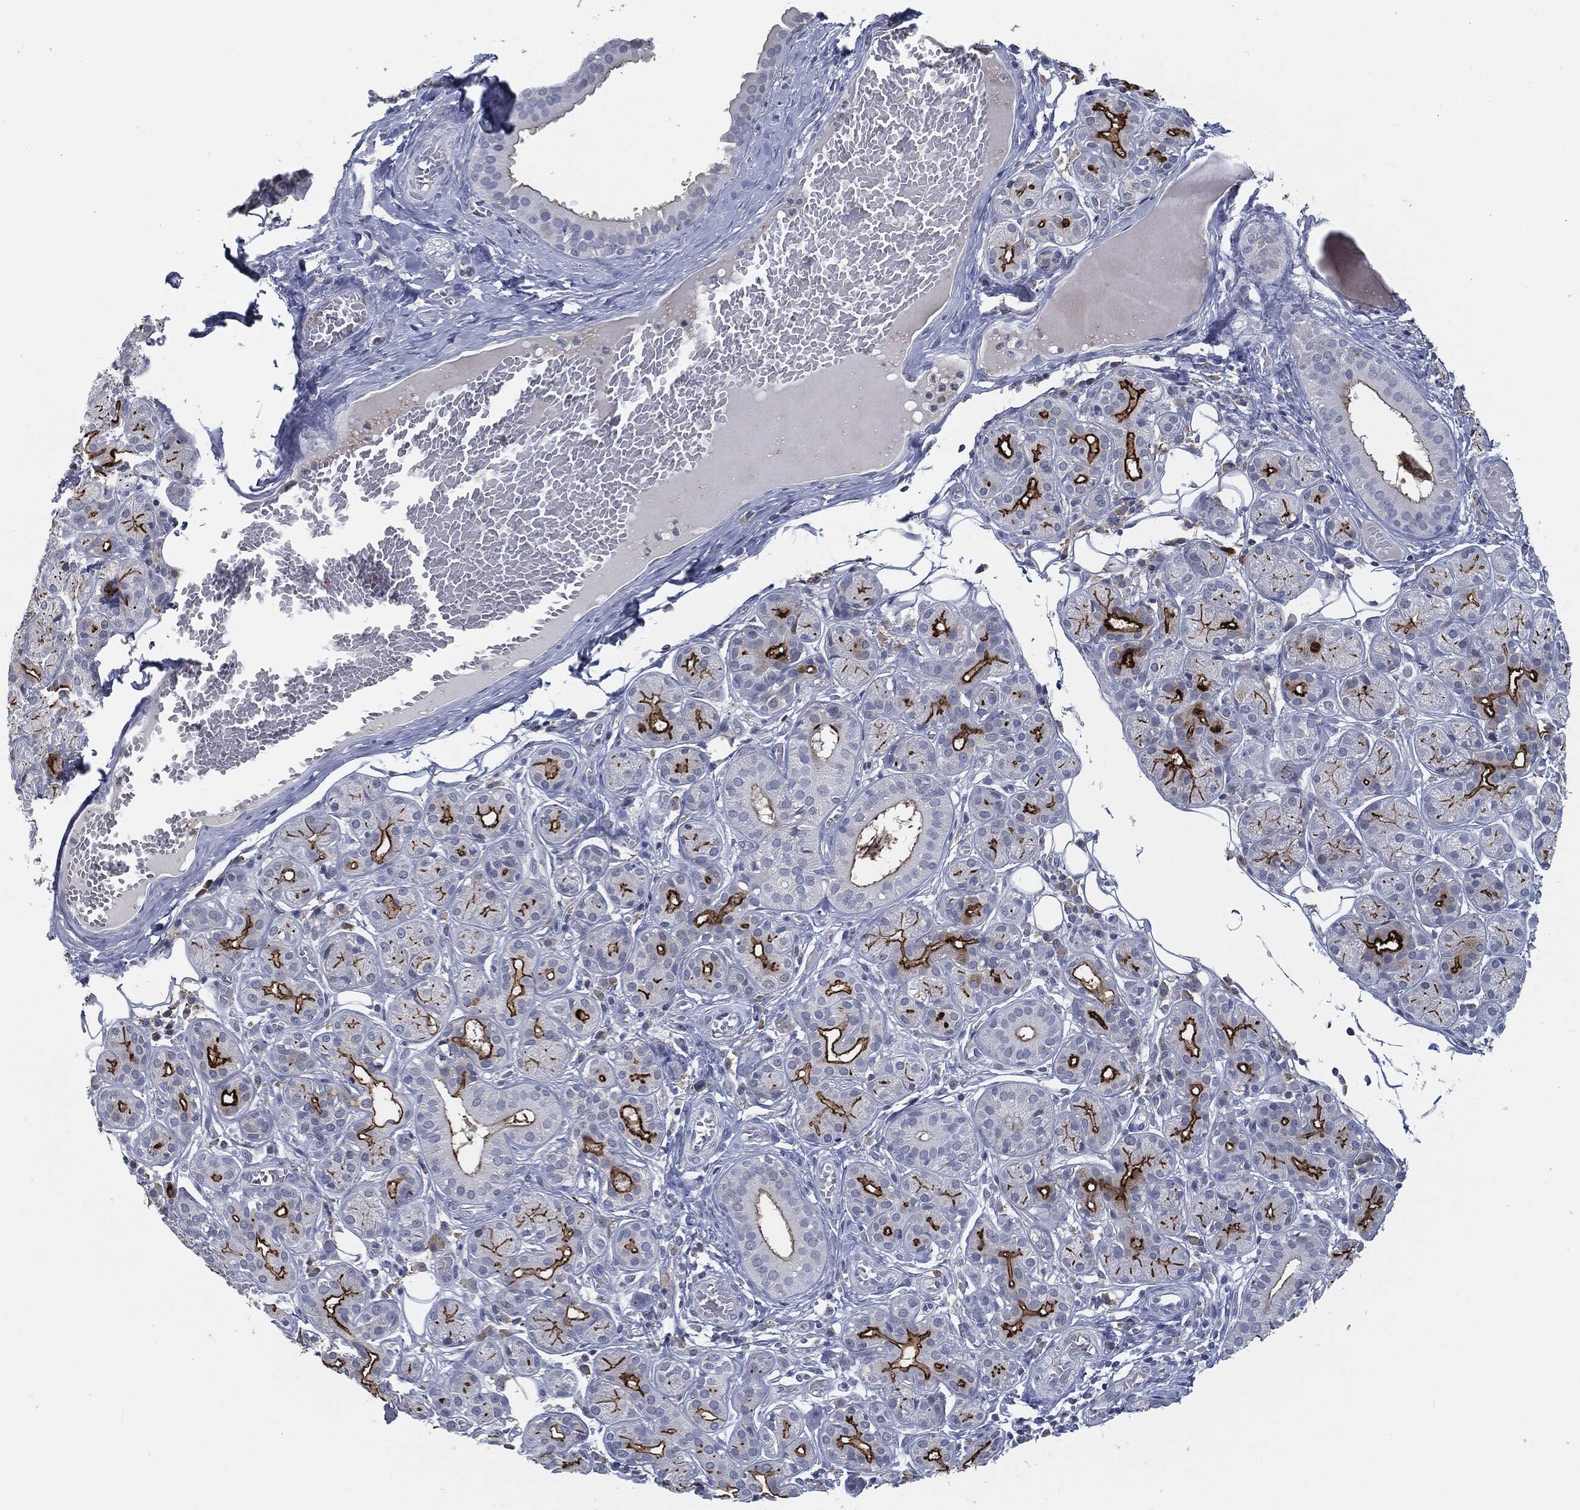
{"staining": {"intensity": "strong", "quantity": ">75%", "location": "cytoplasmic/membranous"}, "tissue": "salivary gland", "cell_type": "Glandular cells", "image_type": "normal", "snomed": [{"axis": "morphology", "description": "Normal tissue, NOS"}, {"axis": "topography", "description": "Salivary gland"}], "caption": "A high amount of strong cytoplasmic/membranous positivity is identified in about >75% of glandular cells in normal salivary gland.", "gene": "PROM1", "patient": {"sex": "male", "age": 71}}